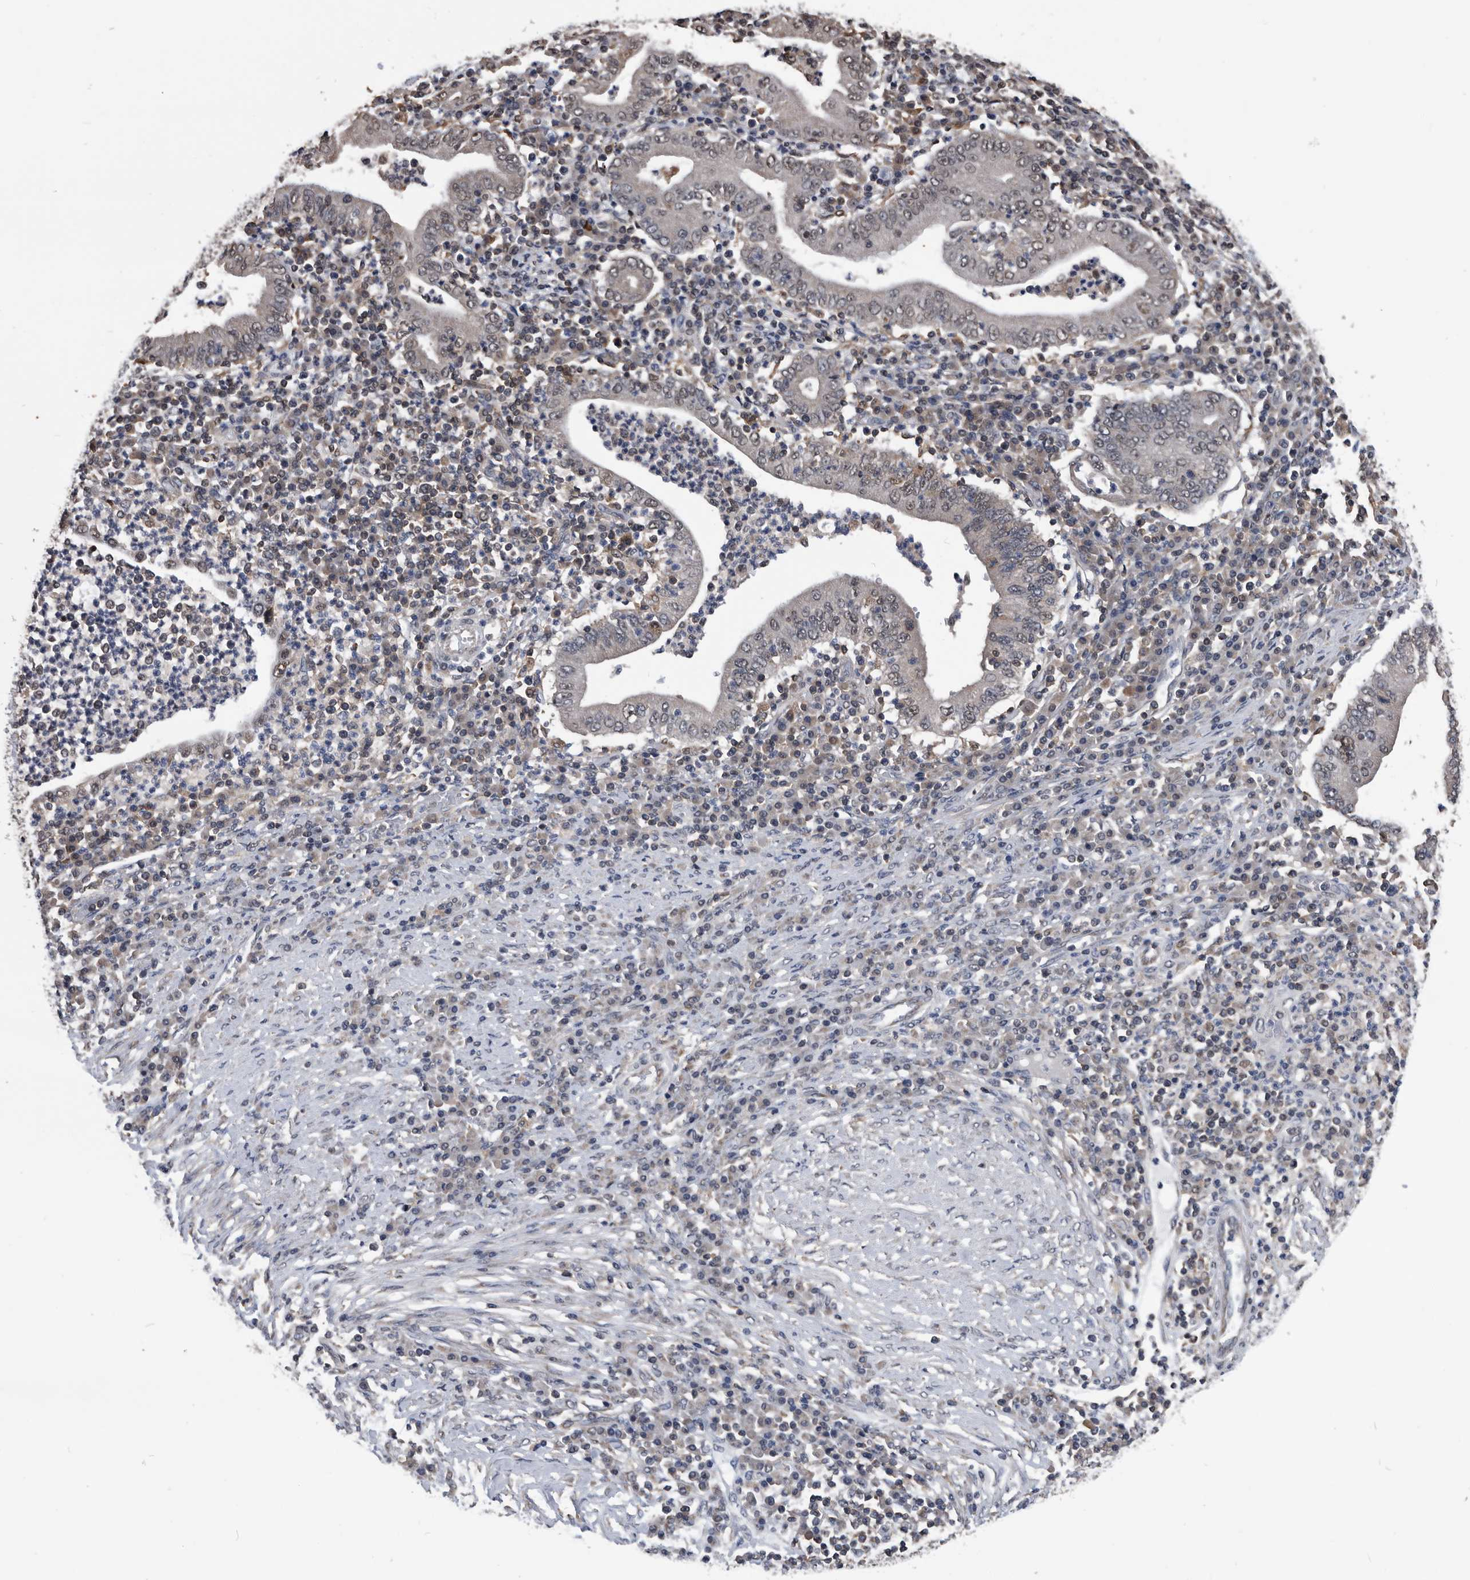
{"staining": {"intensity": "moderate", "quantity": "25%-75%", "location": "nuclear"}, "tissue": "stomach cancer", "cell_type": "Tumor cells", "image_type": "cancer", "snomed": [{"axis": "morphology", "description": "Normal tissue, NOS"}, {"axis": "morphology", "description": "Adenocarcinoma, NOS"}, {"axis": "topography", "description": "Esophagus"}, {"axis": "topography", "description": "Stomach, upper"}, {"axis": "topography", "description": "Peripheral nerve tissue"}], "caption": "The immunohistochemical stain shows moderate nuclear staining in tumor cells of stomach cancer tissue.", "gene": "NRBP1", "patient": {"sex": "male", "age": 62}}